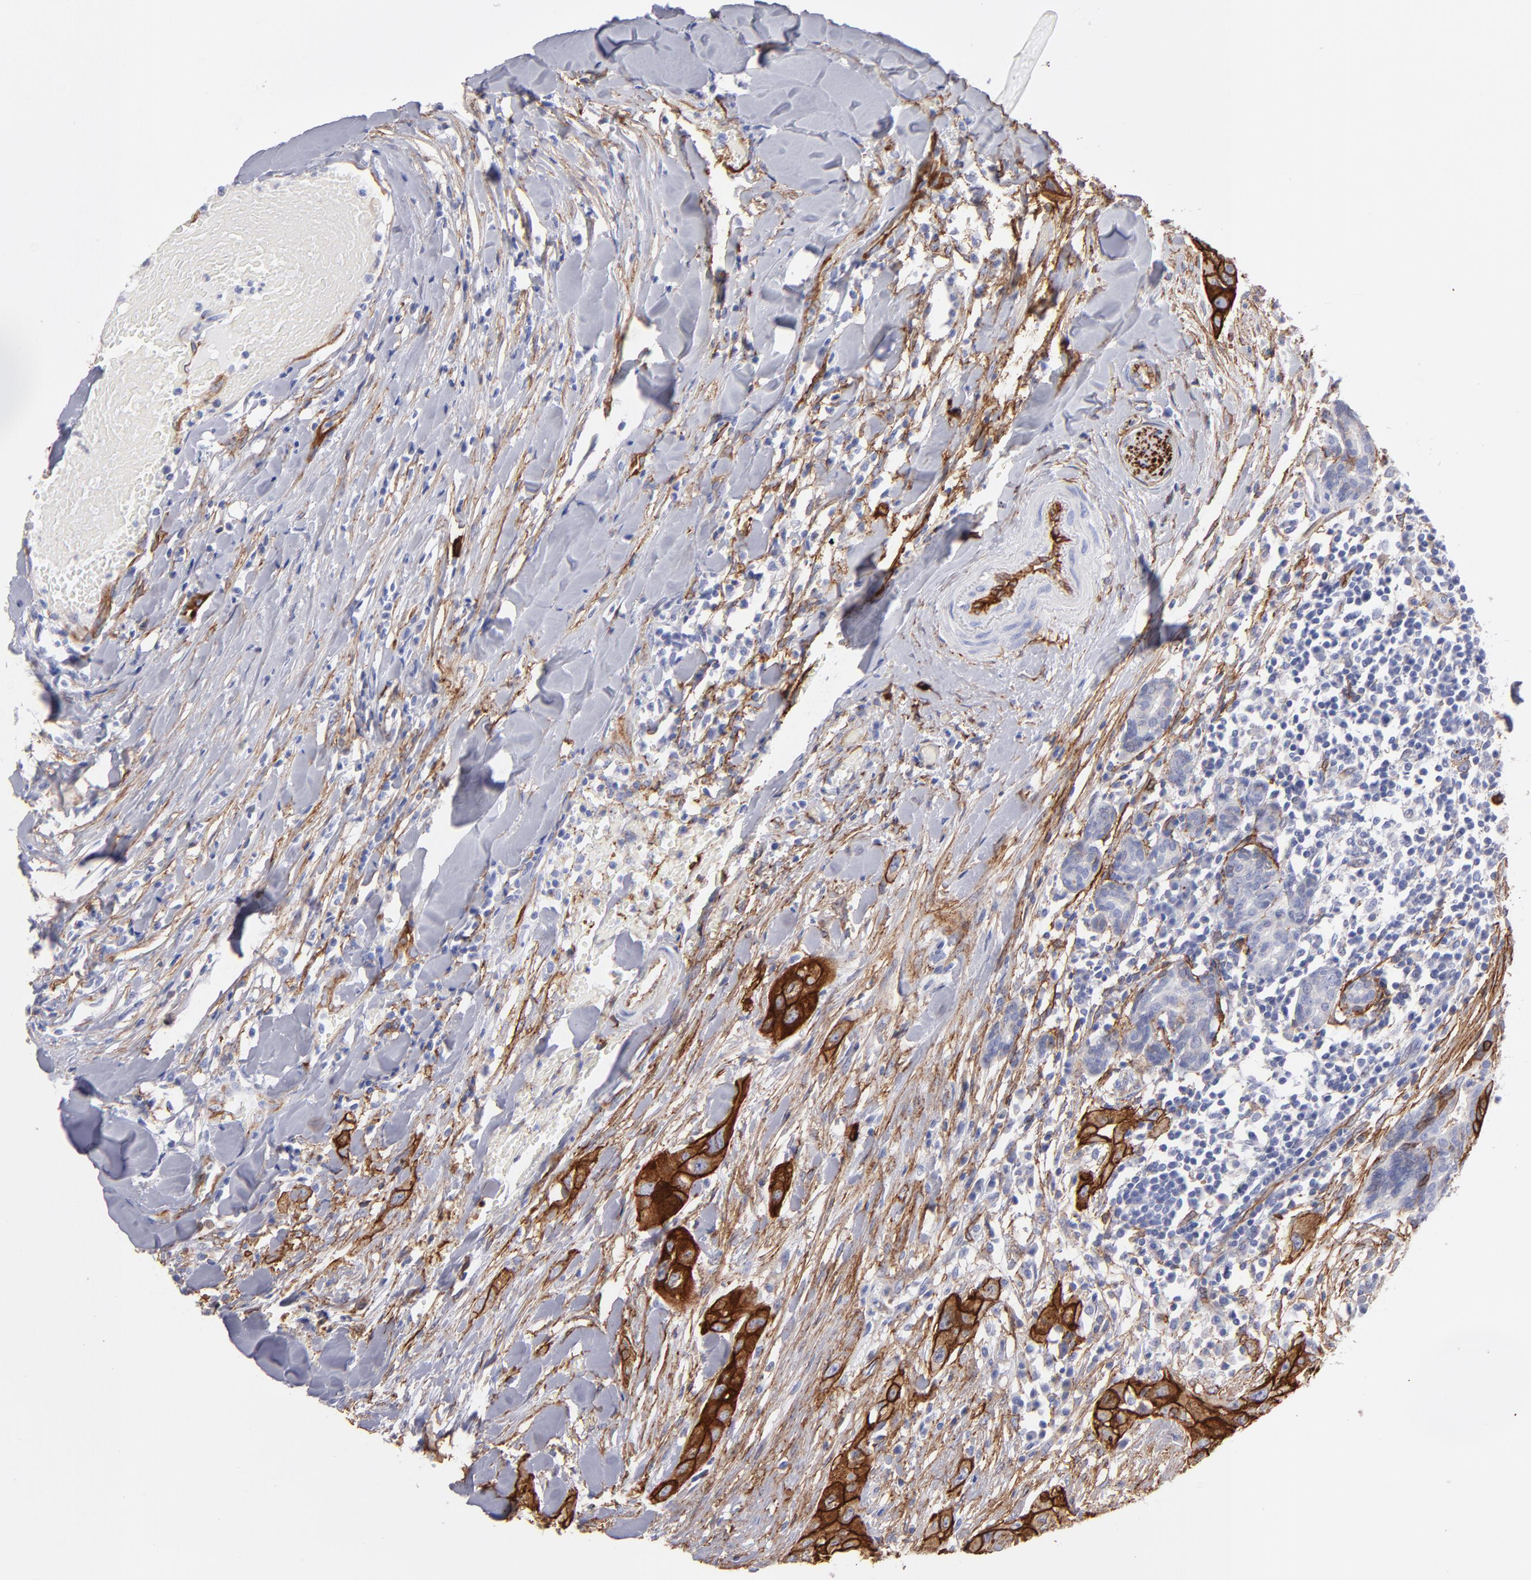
{"staining": {"intensity": "strong", "quantity": ">75%", "location": "cytoplasmic/membranous"}, "tissue": "head and neck cancer", "cell_type": "Tumor cells", "image_type": "cancer", "snomed": [{"axis": "morphology", "description": "Neoplasm, malignant, NOS"}, {"axis": "topography", "description": "Salivary gland"}, {"axis": "topography", "description": "Head-Neck"}], "caption": "This photomicrograph reveals IHC staining of human malignant neoplasm (head and neck), with high strong cytoplasmic/membranous expression in approximately >75% of tumor cells.", "gene": "AHNAK2", "patient": {"sex": "male", "age": 43}}